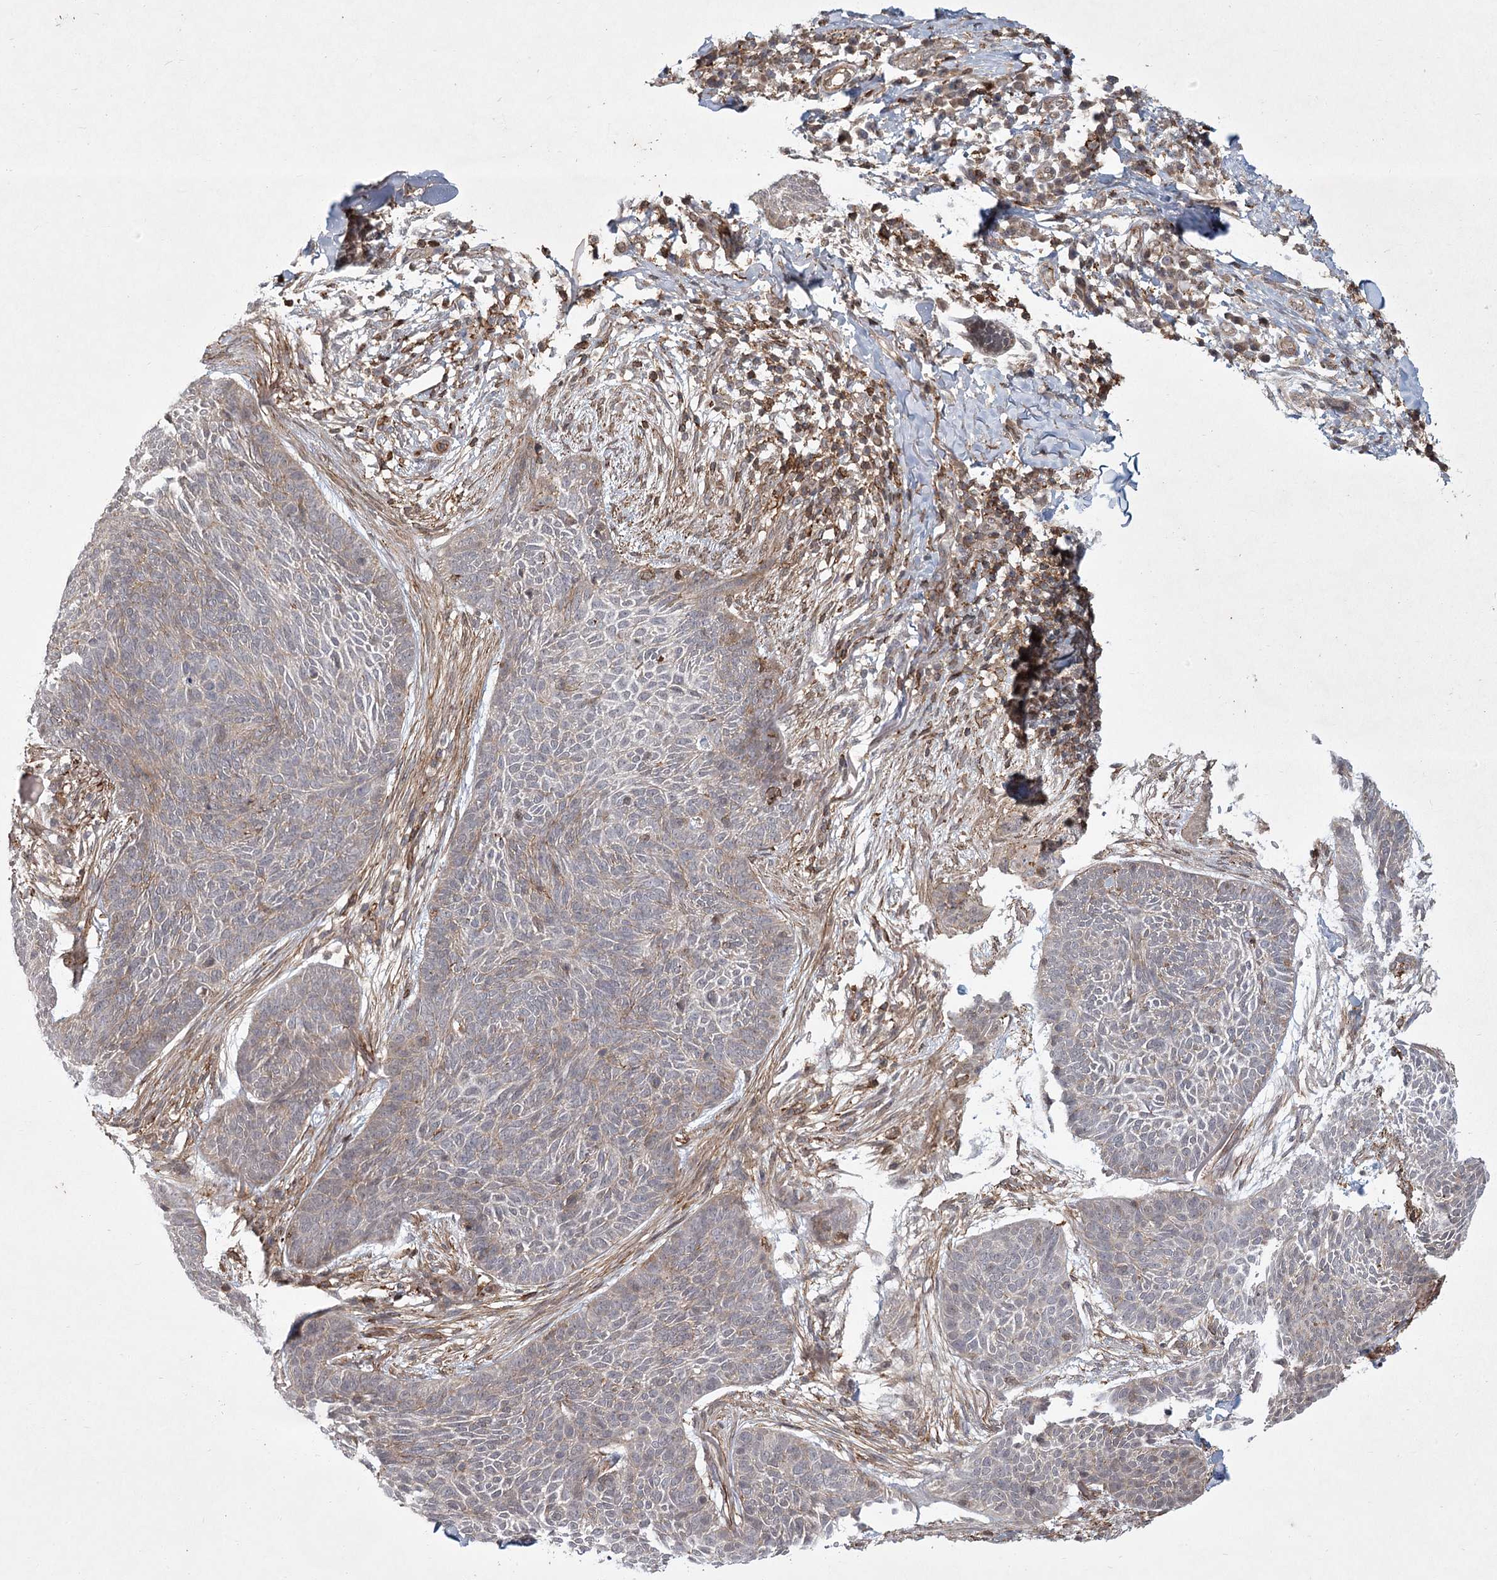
{"staining": {"intensity": "negative", "quantity": "none", "location": "none"}, "tissue": "skin cancer", "cell_type": "Tumor cells", "image_type": "cancer", "snomed": [{"axis": "morphology", "description": "Basal cell carcinoma"}, {"axis": "topography", "description": "Skin"}], "caption": "Tumor cells are negative for protein expression in human skin cancer.", "gene": "MEPE", "patient": {"sex": "male", "age": 85}}